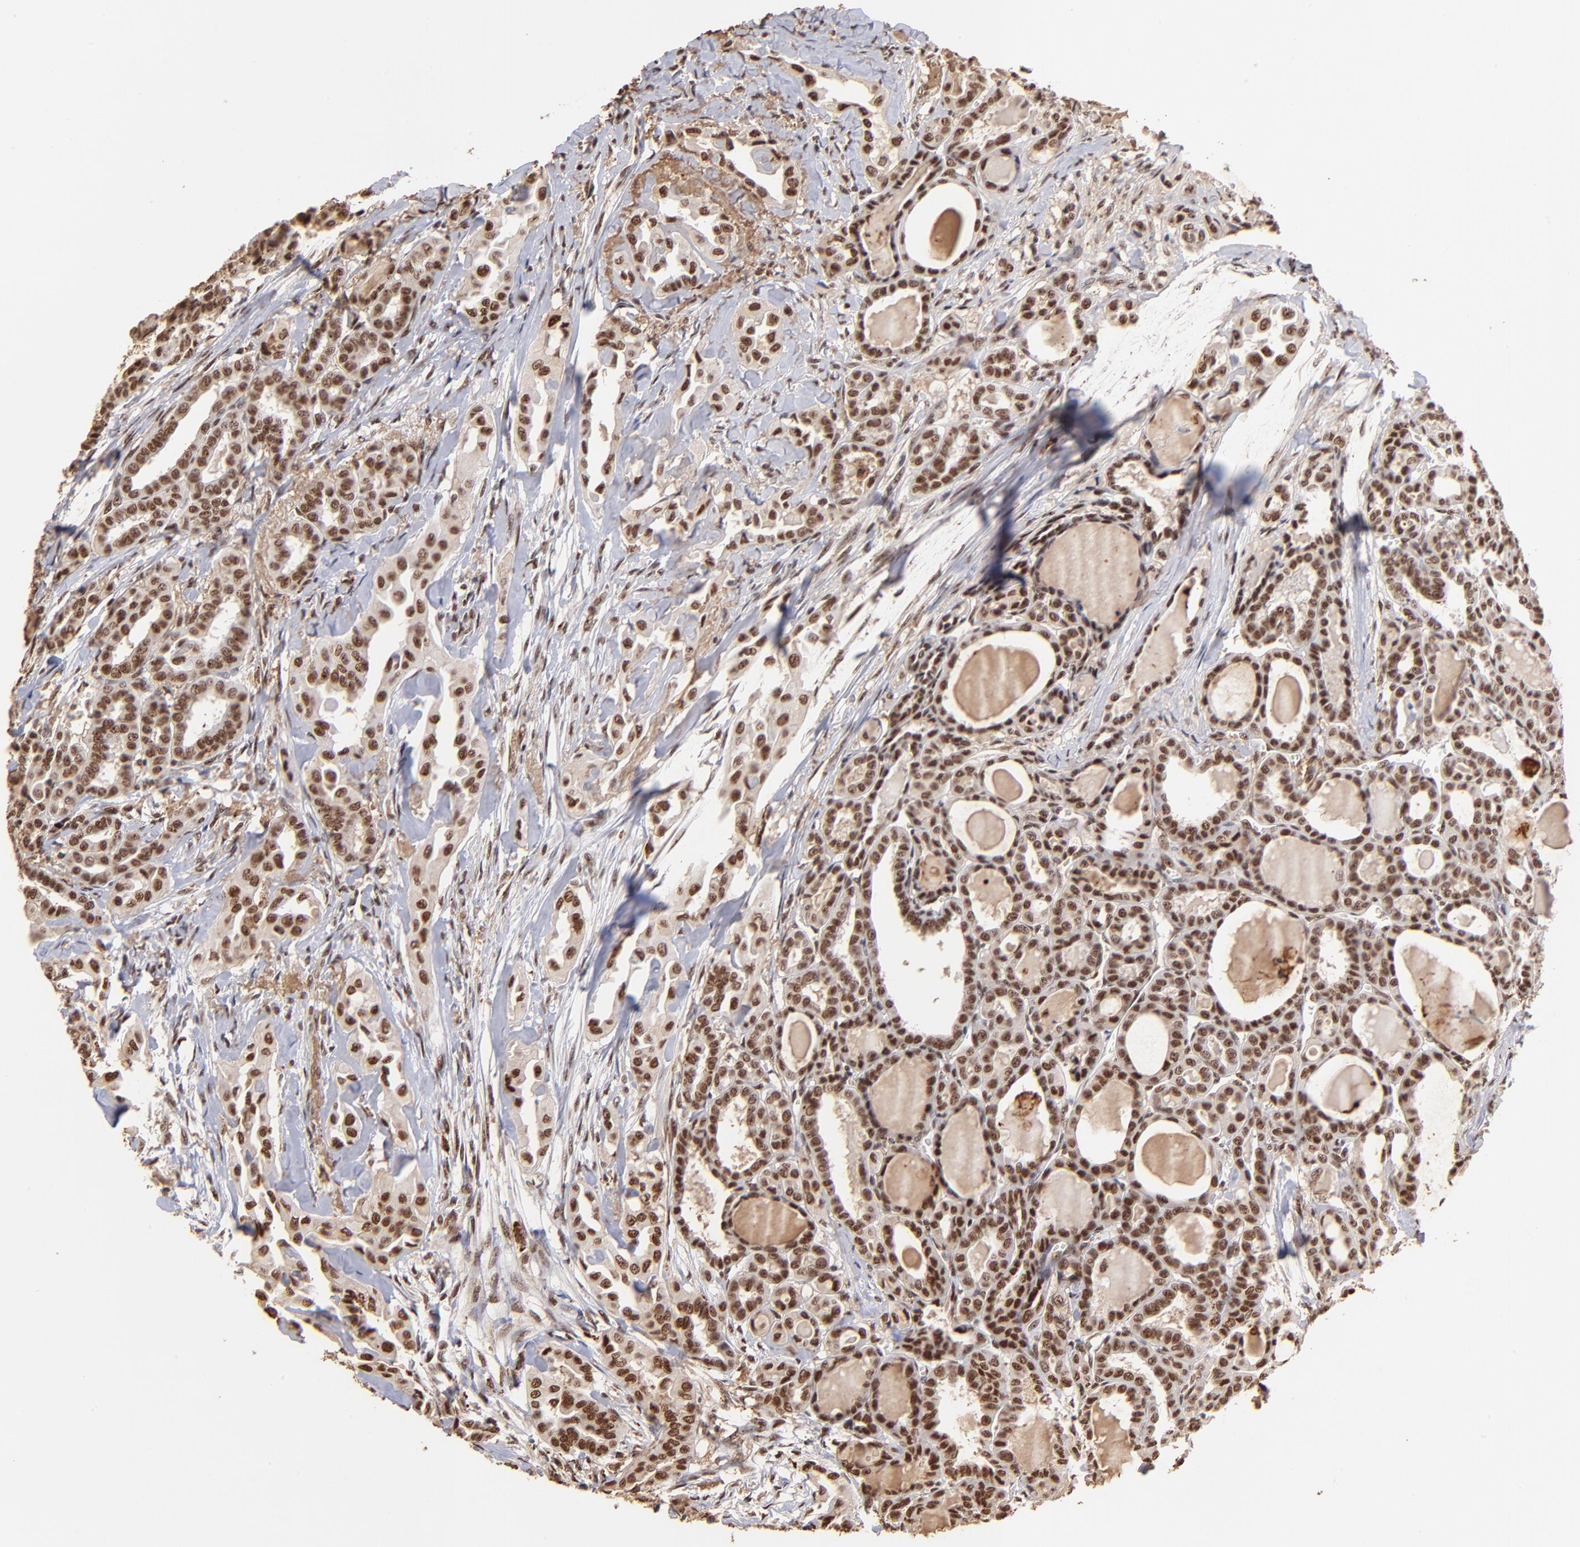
{"staining": {"intensity": "strong", "quantity": ">75%", "location": "cytoplasmic/membranous,nuclear"}, "tissue": "thyroid cancer", "cell_type": "Tumor cells", "image_type": "cancer", "snomed": [{"axis": "morphology", "description": "Carcinoma, NOS"}, {"axis": "topography", "description": "Thyroid gland"}], "caption": "IHC (DAB (3,3'-diaminobenzidine)) staining of human thyroid carcinoma reveals strong cytoplasmic/membranous and nuclear protein positivity in about >75% of tumor cells. The protein of interest is stained brown, and the nuclei are stained in blue (DAB (3,3'-diaminobenzidine) IHC with brightfield microscopy, high magnification).", "gene": "ZNF146", "patient": {"sex": "female", "age": 91}}